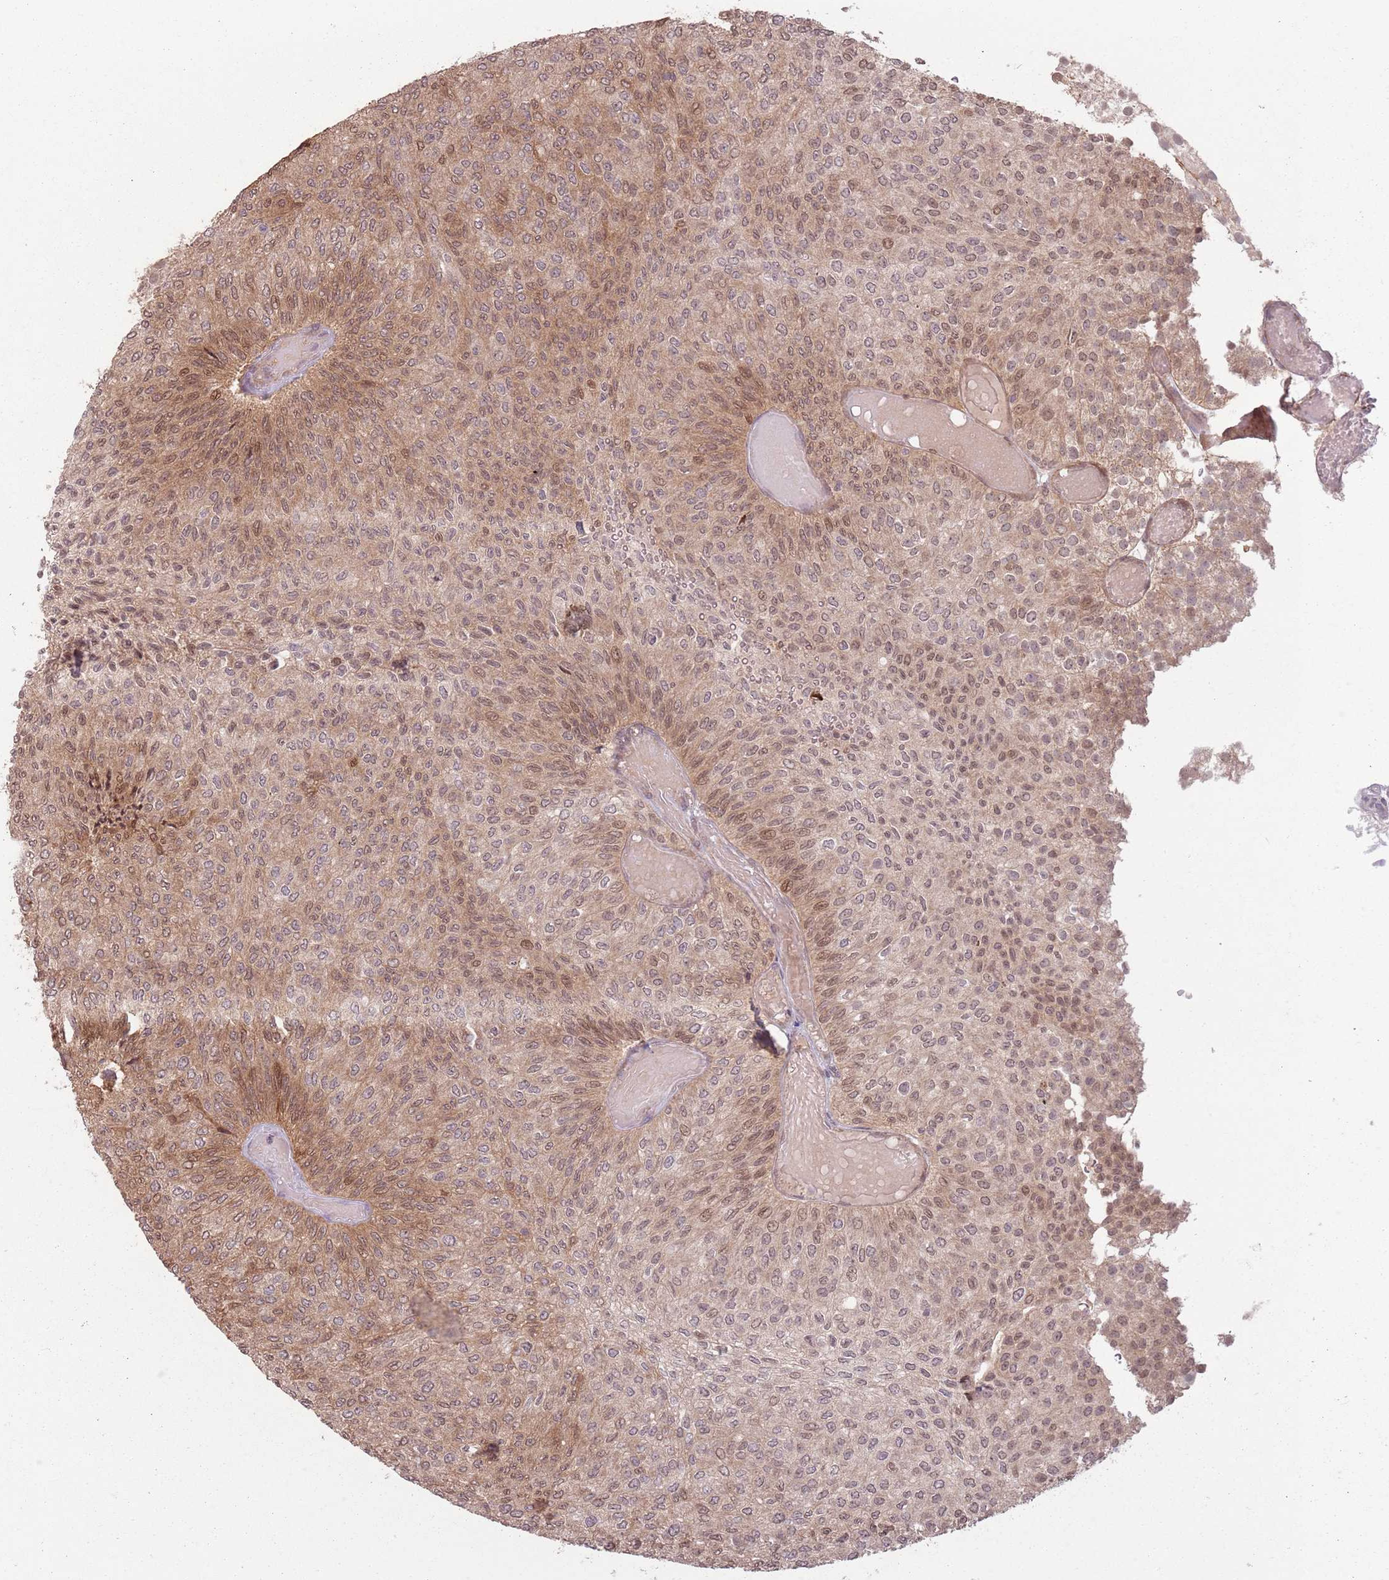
{"staining": {"intensity": "moderate", "quantity": ">75%", "location": "cytoplasmic/membranous,nuclear"}, "tissue": "urothelial cancer", "cell_type": "Tumor cells", "image_type": "cancer", "snomed": [{"axis": "morphology", "description": "Urothelial carcinoma, Low grade"}, {"axis": "topography", "description": "Urinary bladder"}], "caption": "This histopathology image displays immunohistochemistry staining of urothelial carcinoma (low-grade), with medium moderate cytoplasmic/membranous and nuclear staining in about >75% of tumor cells.", "gene": "CCDC154", "patient": {"sex": "male", "age": 78}}